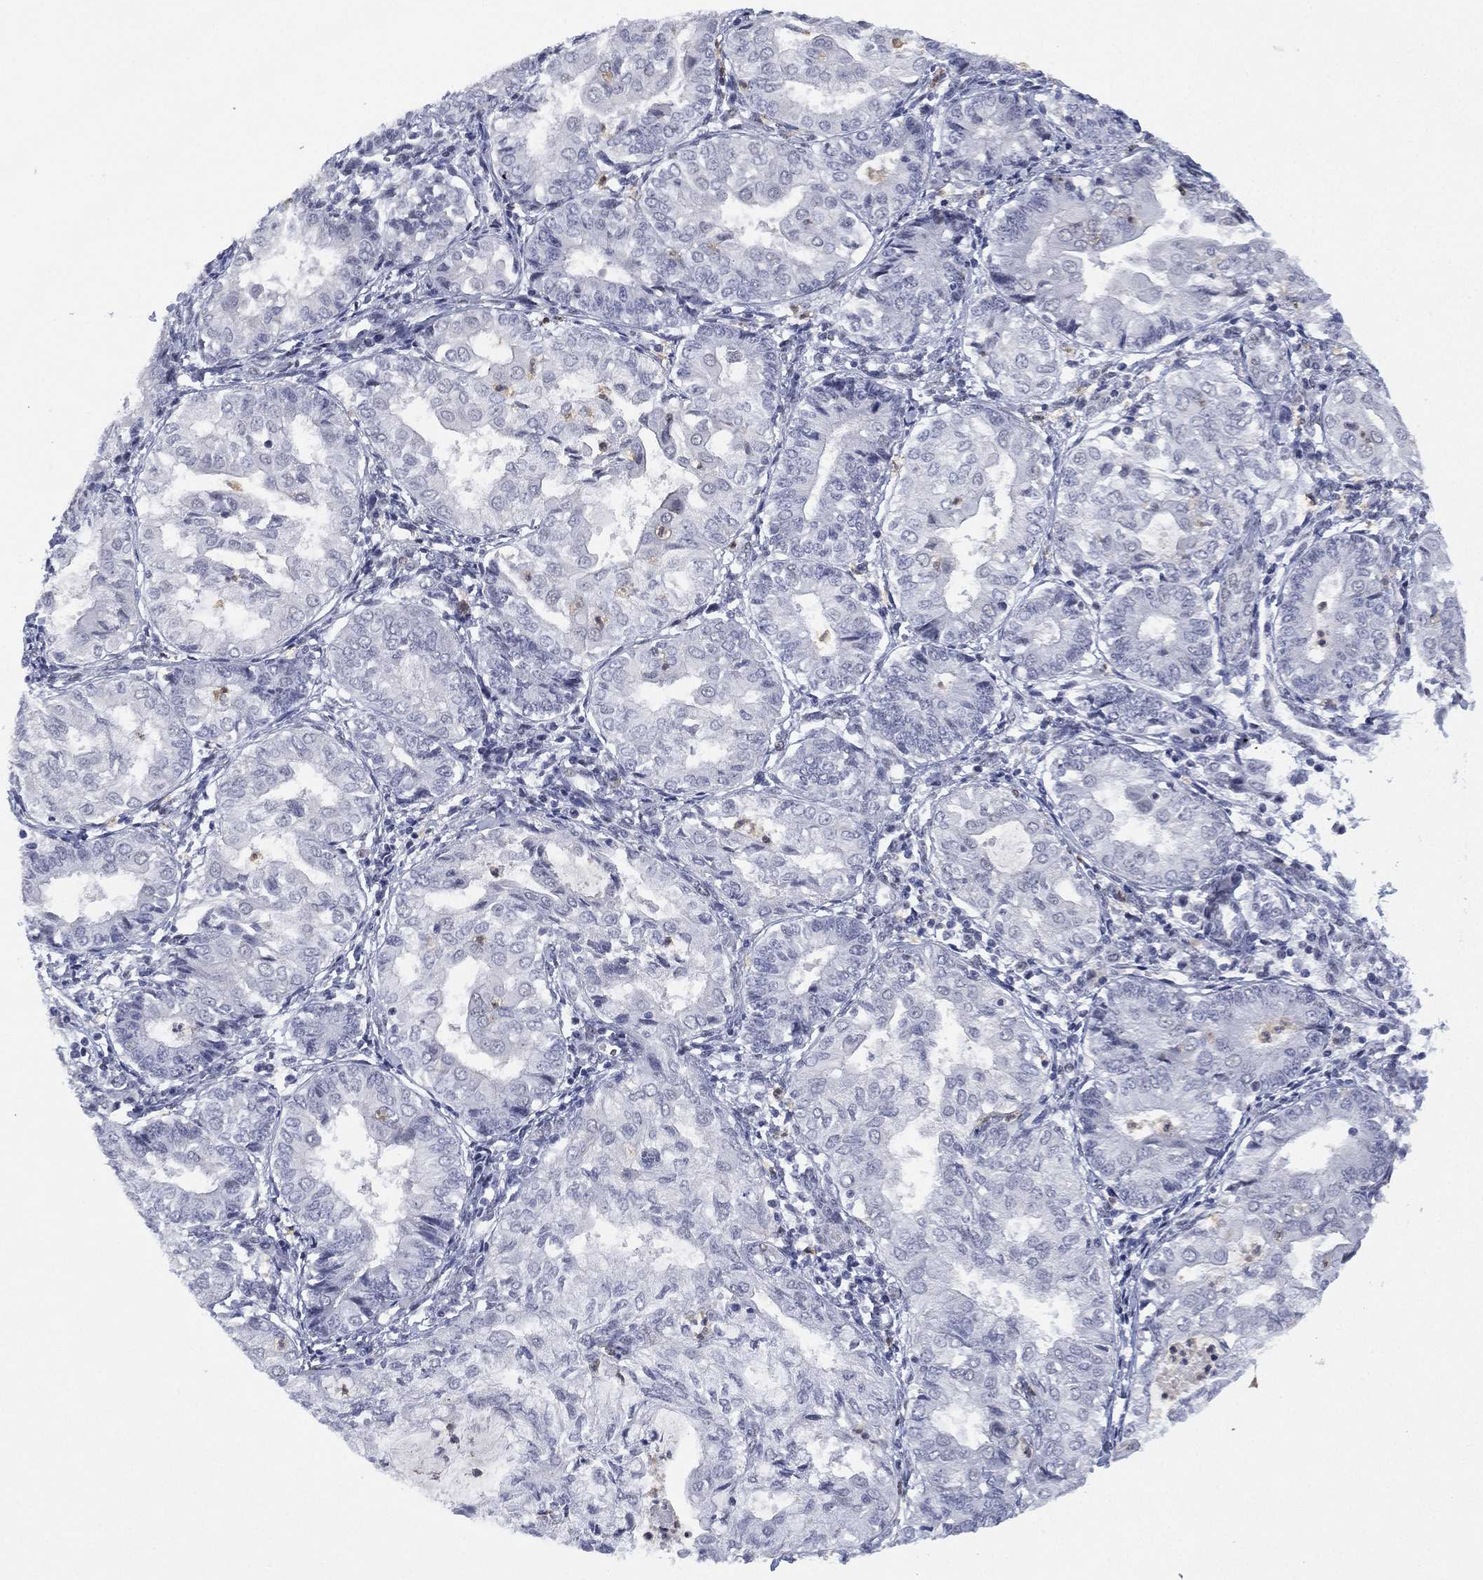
{"staining": {"intensity": "negative", "quantity": "none", "location": "none"}, "tissue": "endometrial cancer", "cell_type": "Tumor cells", "image_type": "cancer", "snomed": [{"axis": "morphology", "description": "Adenocarcinoma, NOS"}, {"axis": "topography", "description": "Endometrium"}], "caption": "This is a image of immunohistochemistry staining of endometrial cancer (adenocarcinoma), which shows no positivity in tumor cells.", "gene": "ZNF711", "patient": {"sex": "female", "age": 68}}